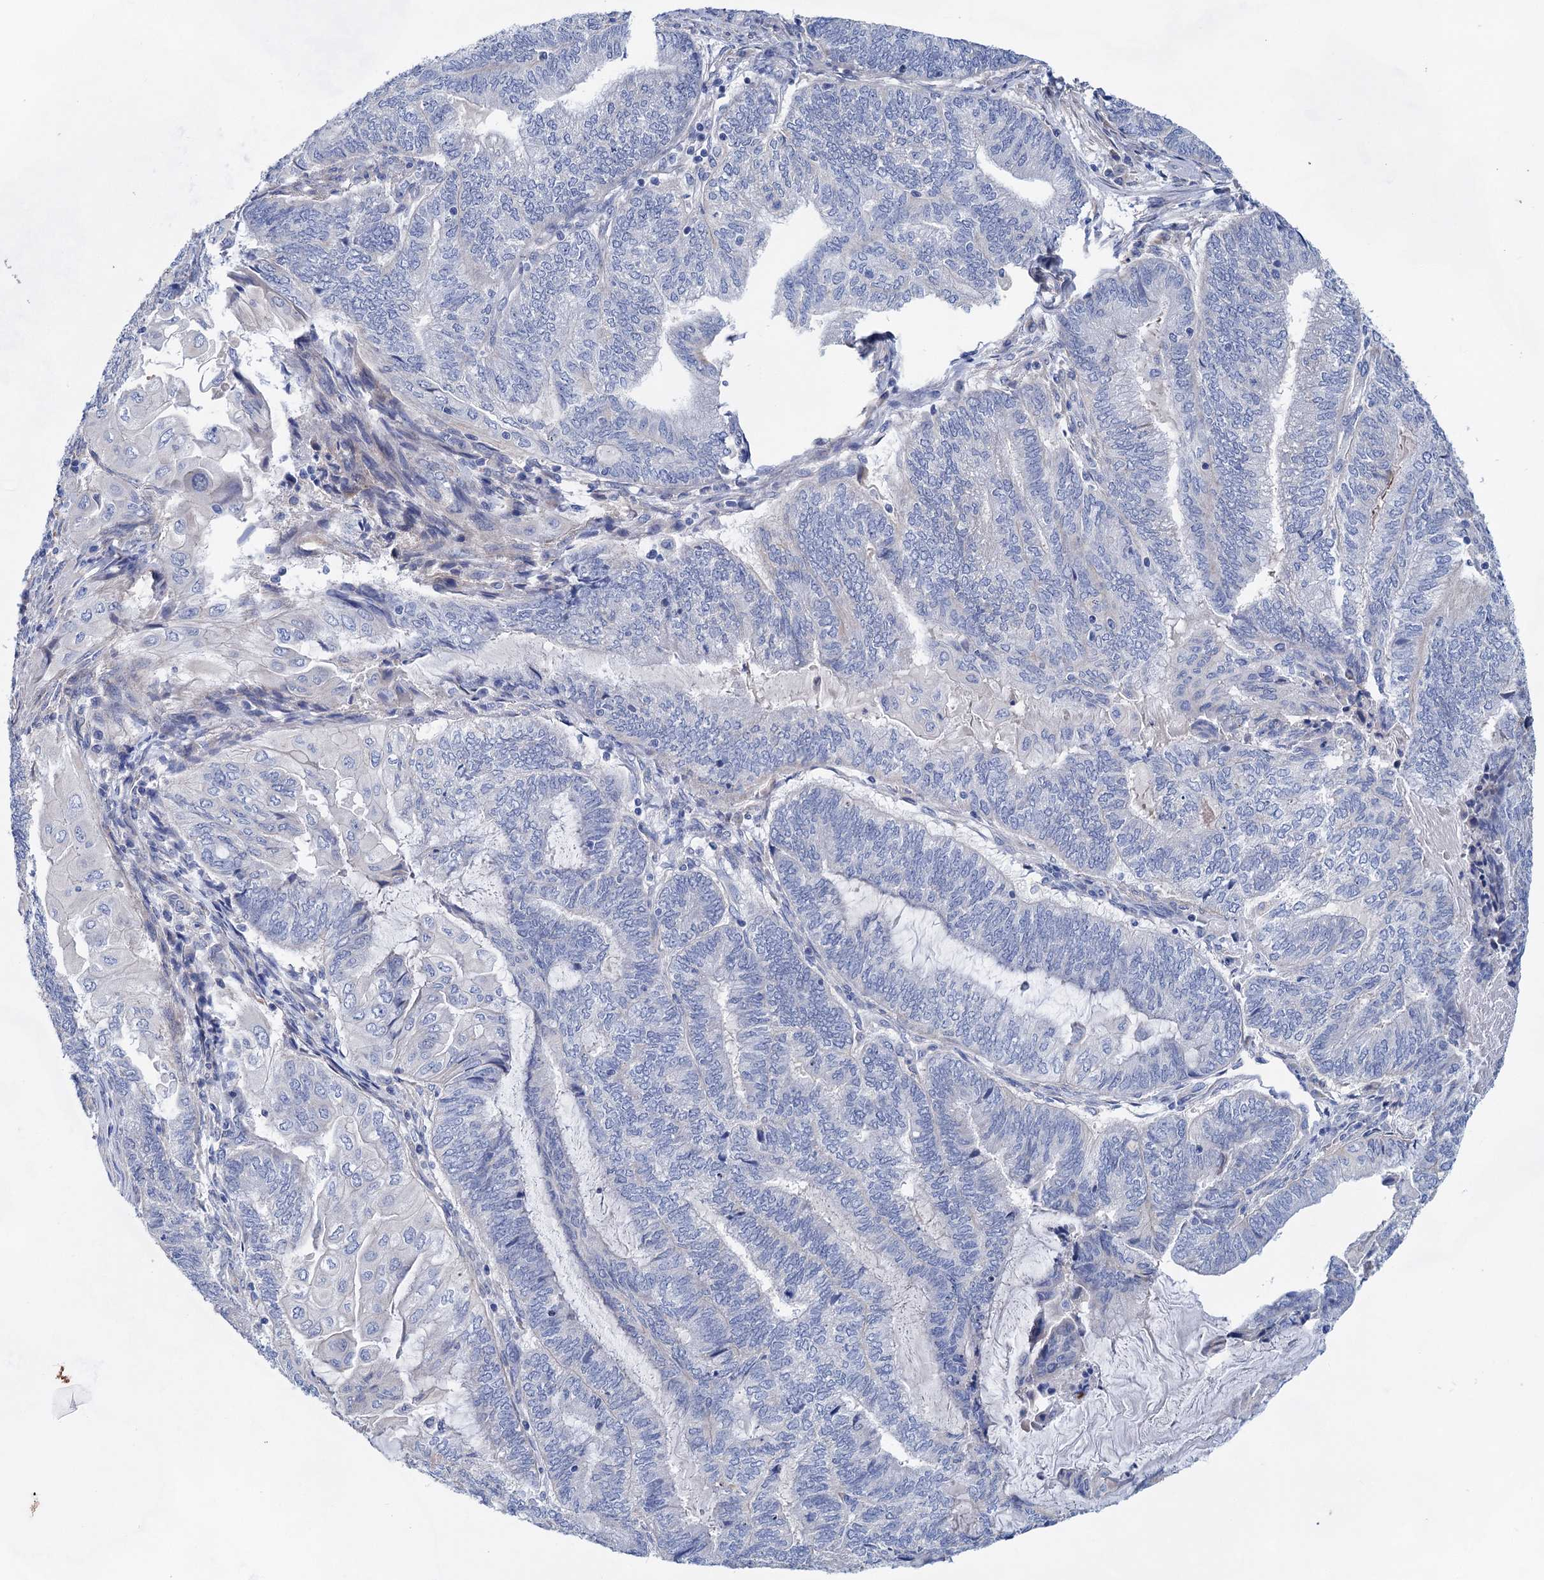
{"staining": {"intensity": "negative", "quantity": "none", "location": "none"}, "tissue": "endometrial cancer", "cell_type": "Tumor cells", "image_type": "cancer", "snomed": [{"axis": "morphology", "description": "Adenocarcinoma, NOS"}, {"axis": "topography", "description": "Uterus"}, {"axis": "topography", "description": "Endometrium"}], "caption": "An image of human endometrial adenocarcinoma is negative for staining in tumor cells.", "gene": "GPR155", "patient": {"sex": "female", "age": 70}}